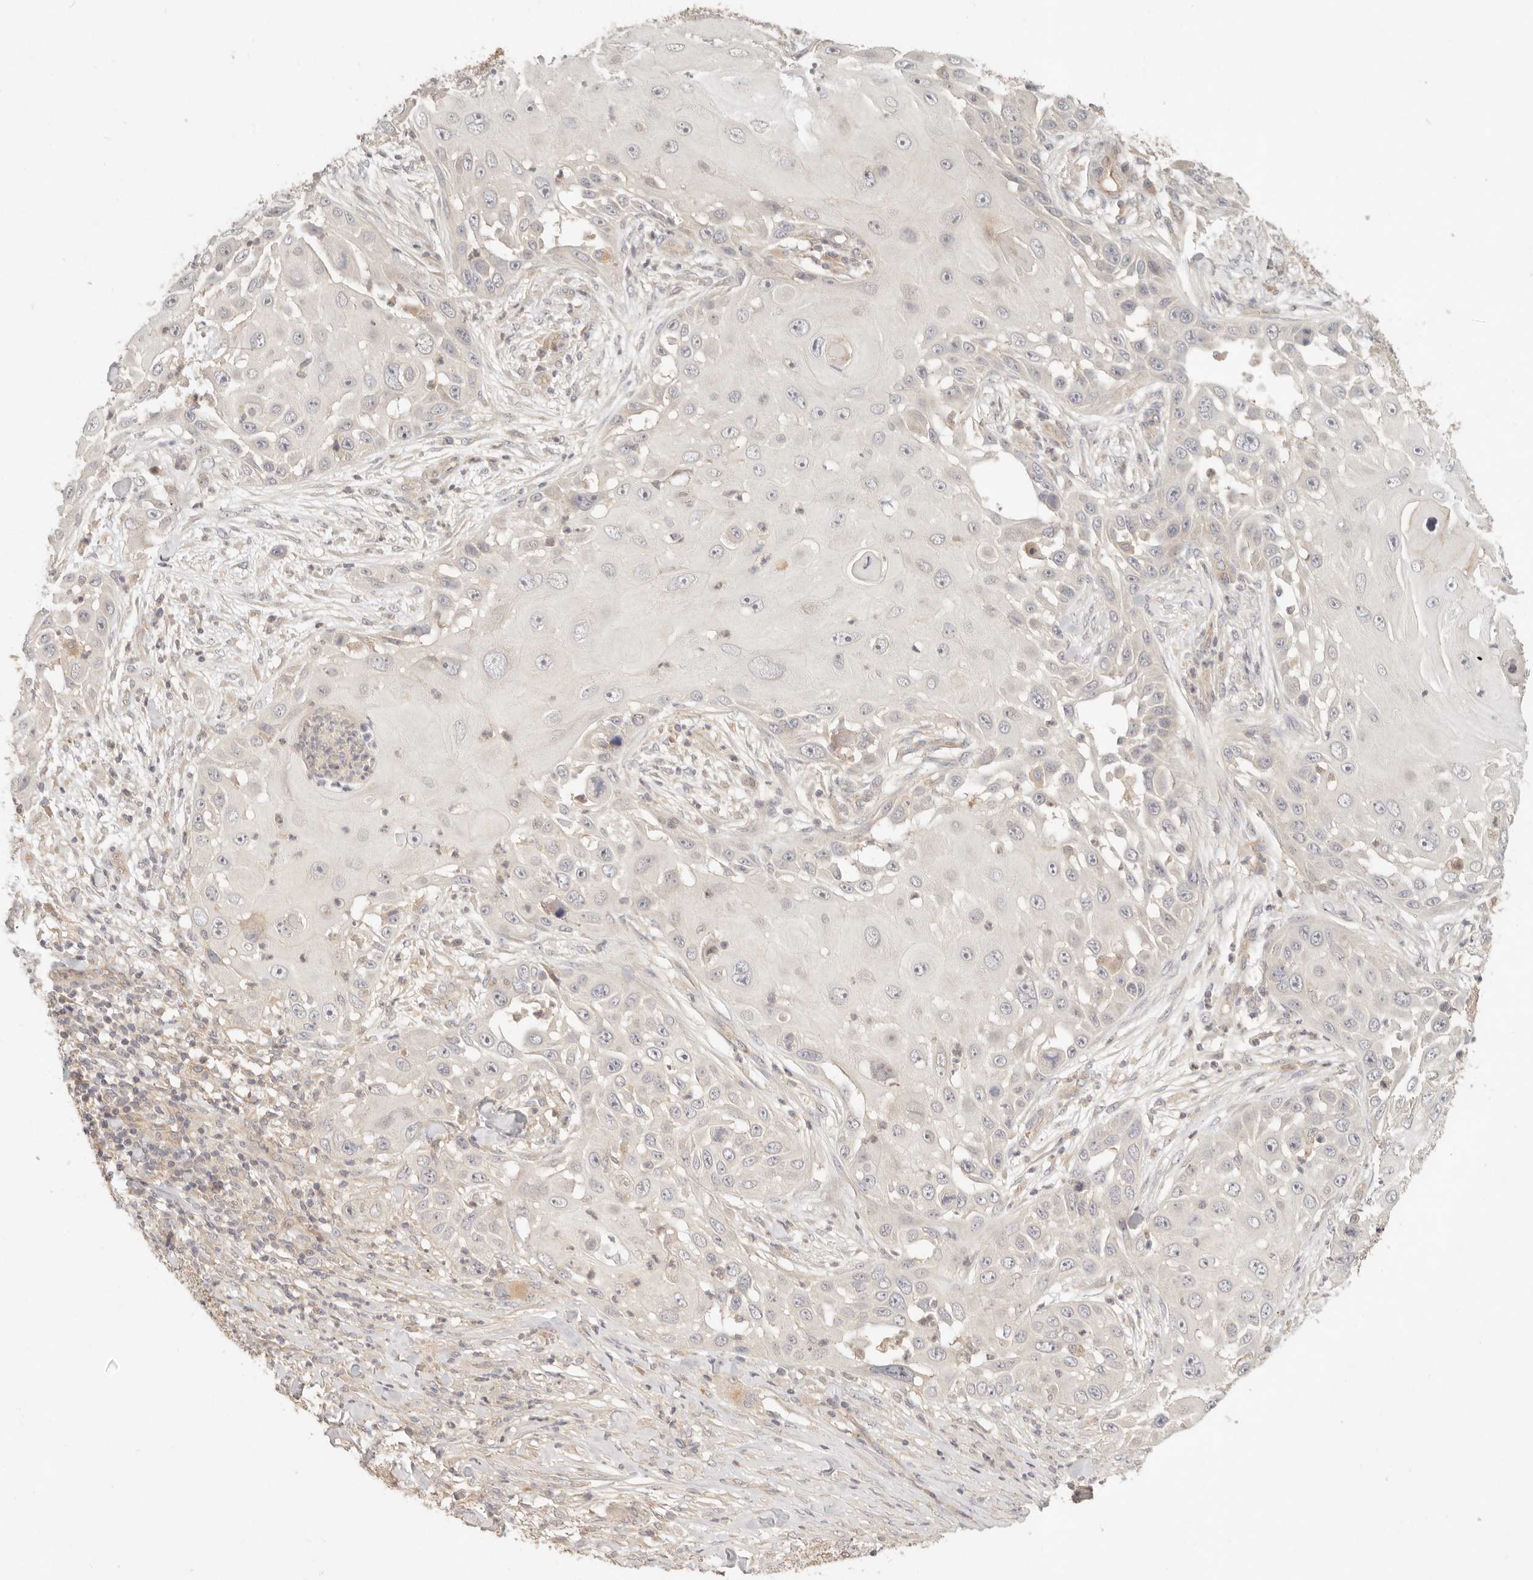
{"staining": {"intensity": "negative", "quantity": "none", "location": "none"}, "tissue": "skin cancer", "cell_type": "Tumor cells", "image_type": "cancer", "snomed": [{"axis": "morphology", "description": "Squamous cell carcinoma, NOS"}, {"axis": "topography", "description": "Skin"}], "caption": "Immunohistochemistry histopathology image of human skin squamous cell carcinoma stained for a protein (brown), which reveals no positivity in tumor cells.", "gene": "PPP1R3B", "patient": {"sex": "female", "age": 44}}